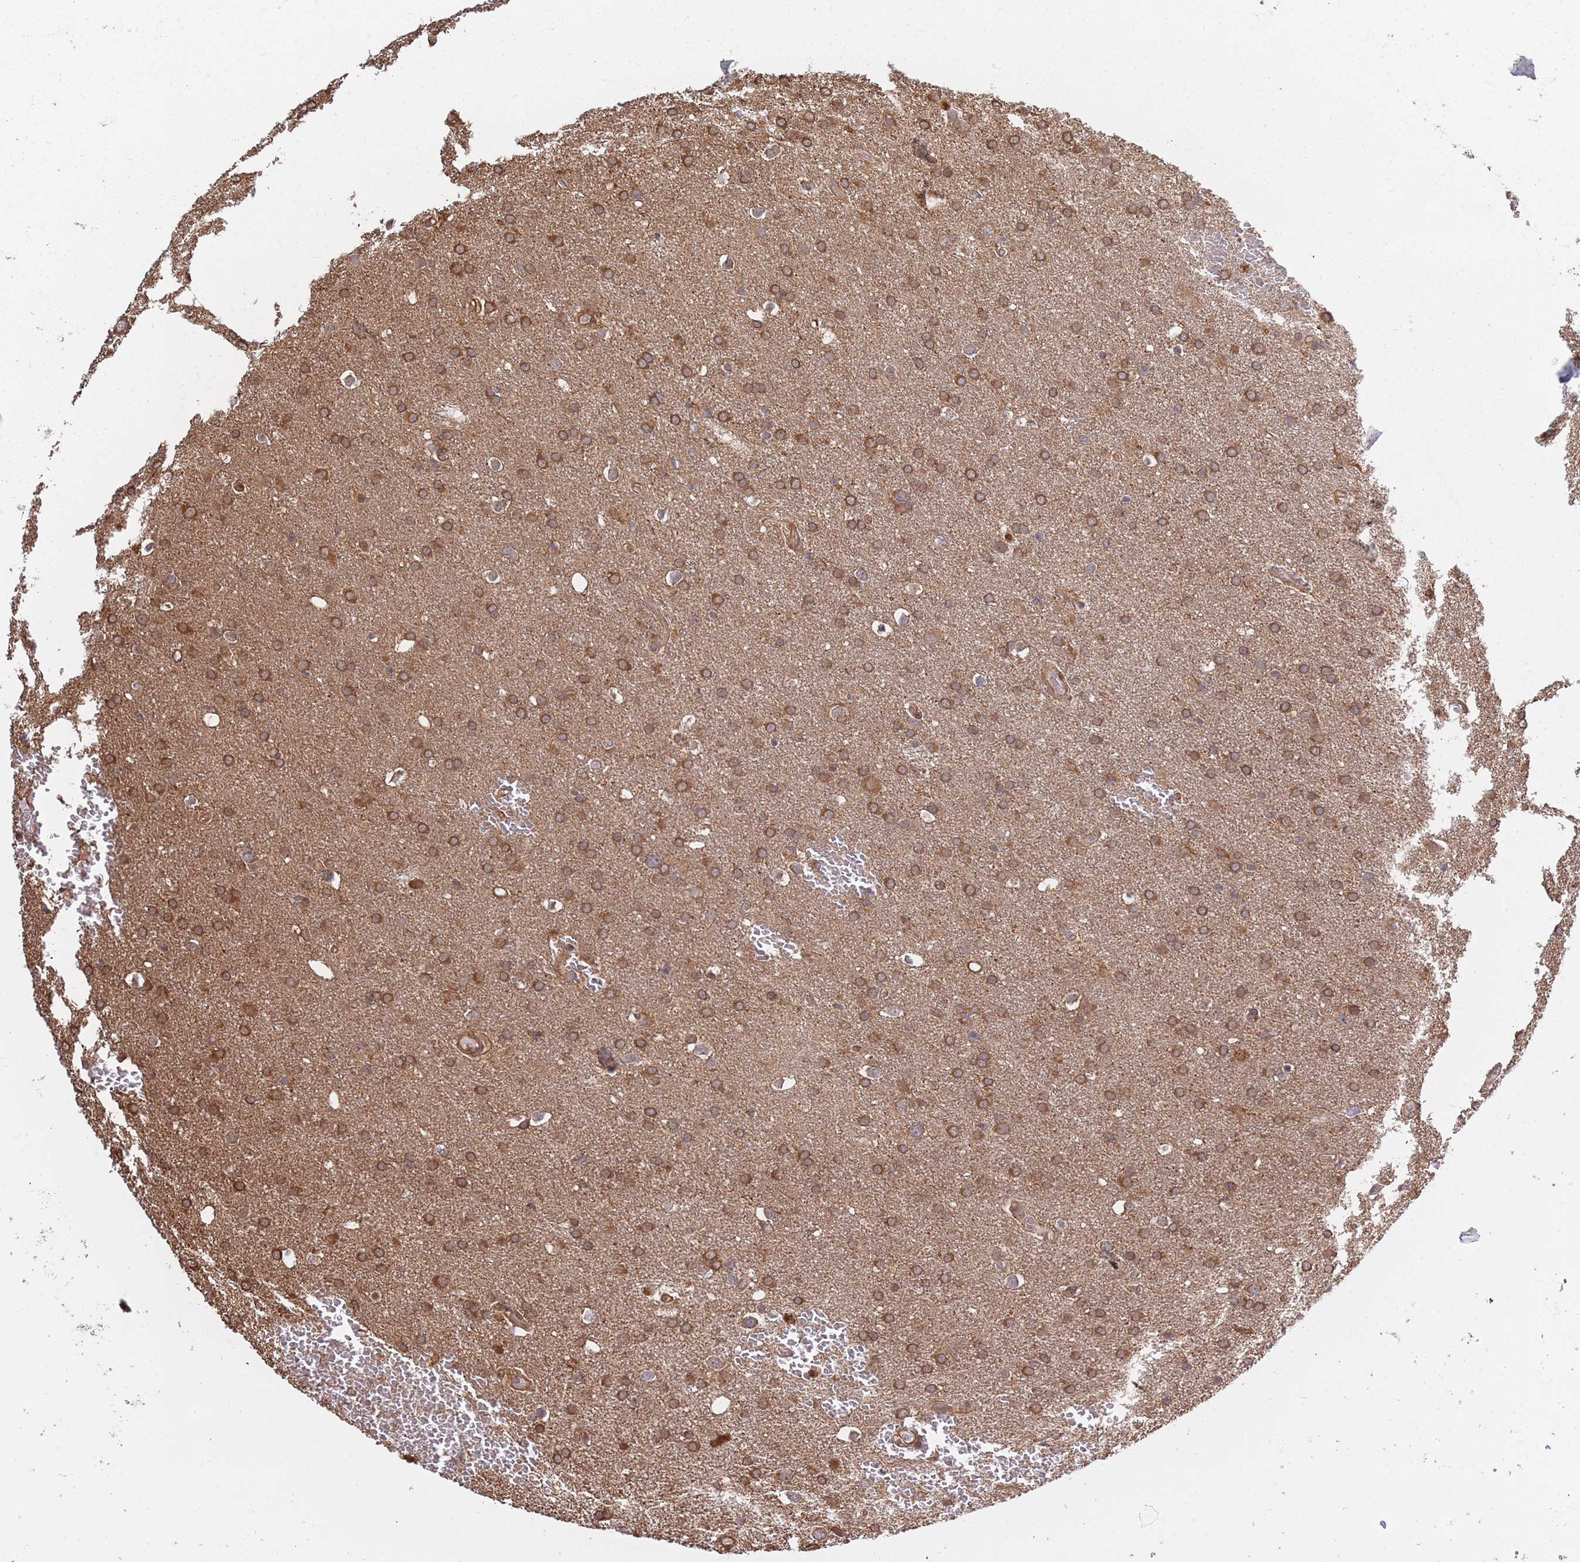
{"staining": {"intensity": "moderate", "quantity": ">75%", "location": "cytoplasmic/membranous"}, "tissue": "glioma", "cell_type": "Tumor cells", "image_type": "cancer", "snomed": [{"axis": "morphology", "description": "Glioma, malignant, Low grade"}, {"axis": "topography", "description": "Brain"}], "caption": "Brown immunohistochemical staining in human glioma exhibits moderate cytoplasmic/membranous positivity in about >75% of tumor cells. The protein is shown in brown color, while the nuclei are stained blue.", "gene": "ARL13B", "patient": {"sex": "female", "age": 32}}